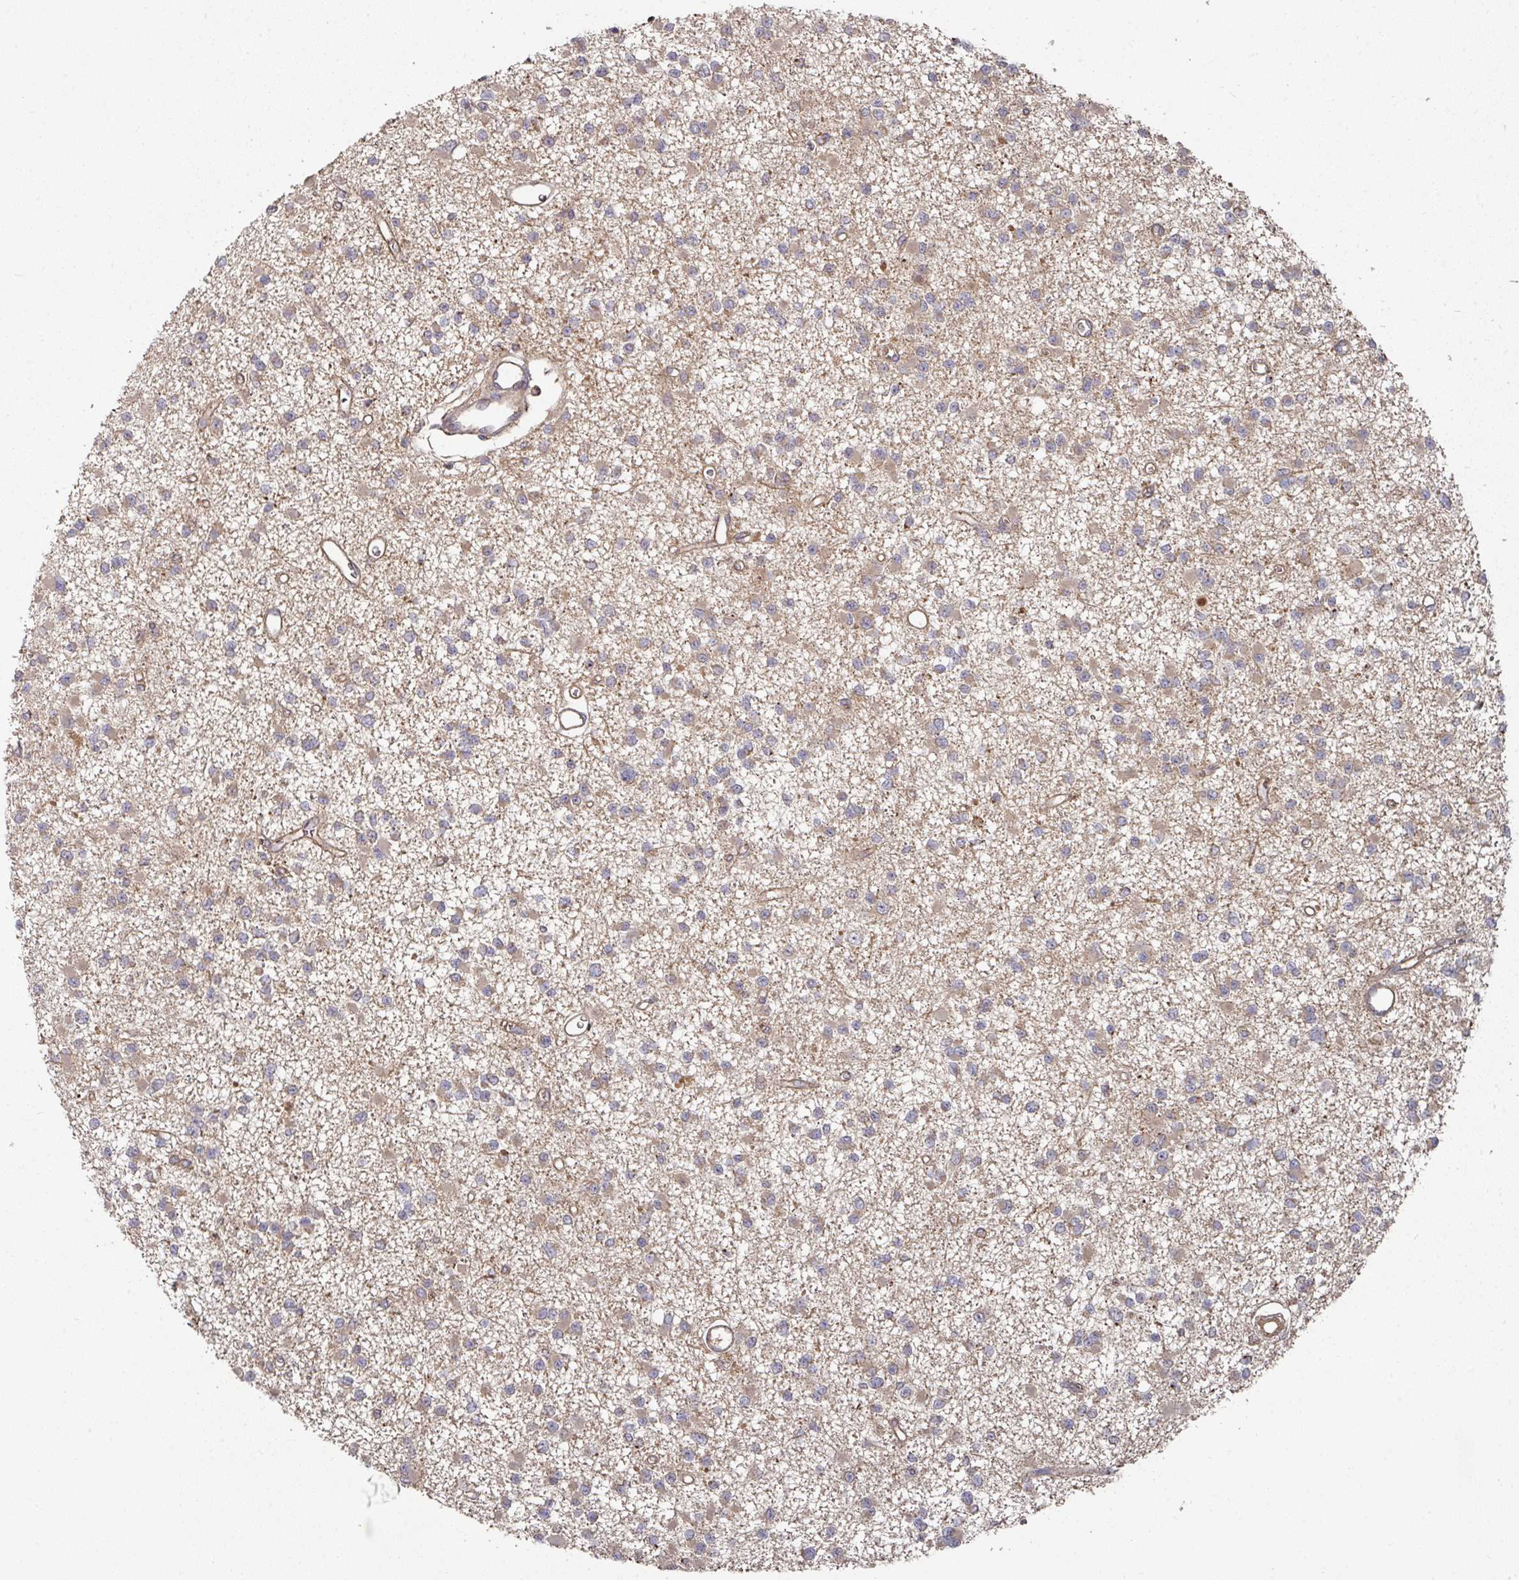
{"staining": {"intensity": "weak", "quantity": ">75%", "location": "cytoplasmic/membranous"}, "tissue": "glioma", "cell_type": "Tumor cells", "image_type": "cancer", "snomed": [{"axis": "morphology", "description": "Glioma, malignant, Low grade"}, {"axis": "topography", "description": "Brain"}], "caption": "Glioma was stained to show a protein in brown. There is low levels of weak cytoplasmic/membranous positivity in about >75% of tumor cells. The protein of interest is shown in brown color, while the nuclei are stained blue.", "gene": "DNAJC7", "patient": {"sex": "female", "age": 22}}